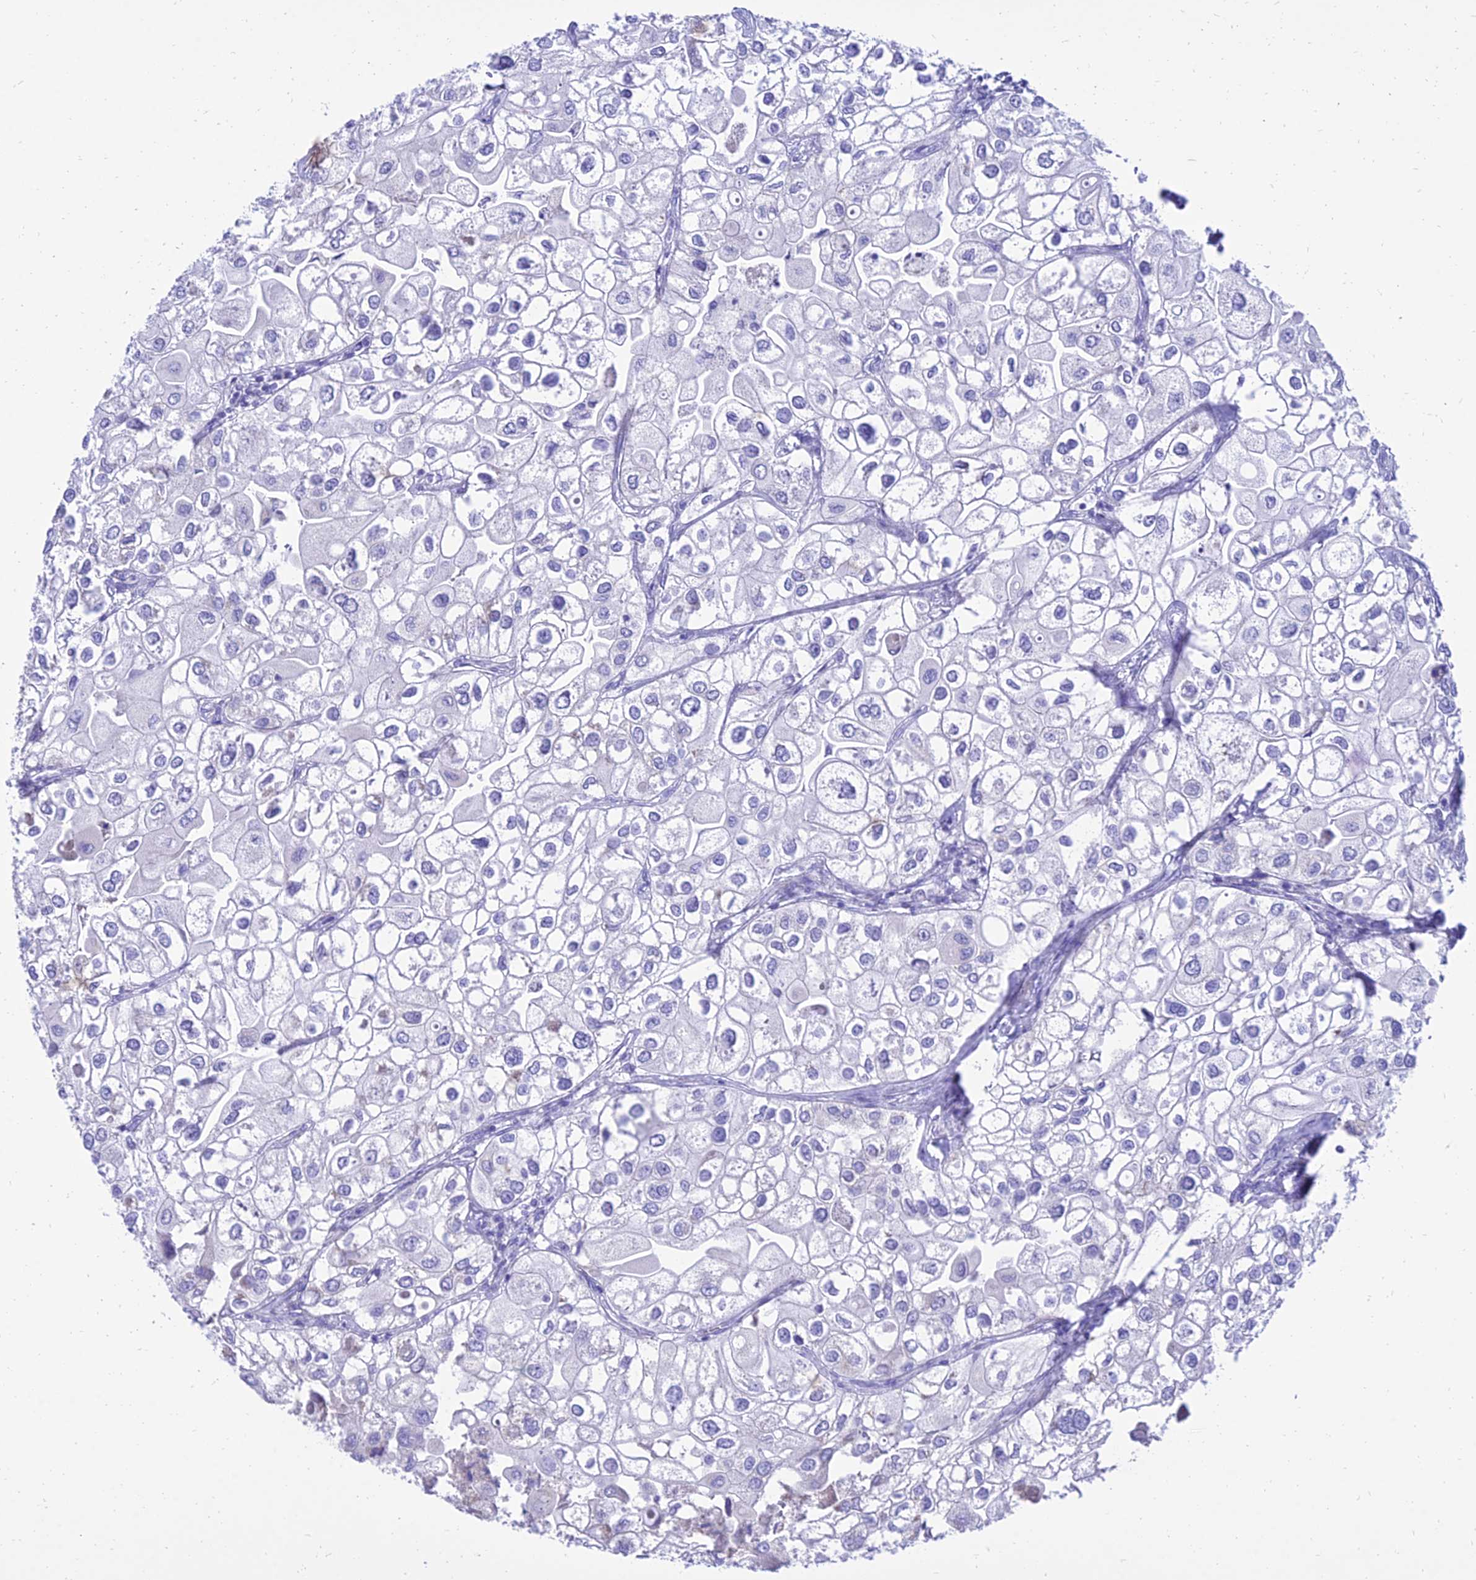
{"staining": {"intensity": "negative", "quantity": "none", "location": "none"}, "tissue": "urothelial cancer", "cell_type": "Tumor cells", "image_type": "cancer", "snomed": [{"axis": "morphology", "description": "Urothelial carcinoma, High grade"}, {"axis": "topography", "description": "Urinary bladder"}], "caption": "There is no significant staining in tumor cells of high-grade urothelial carcinoma.", "gene": "PKN3", "patient": {"sex": "male", "age": 64}}